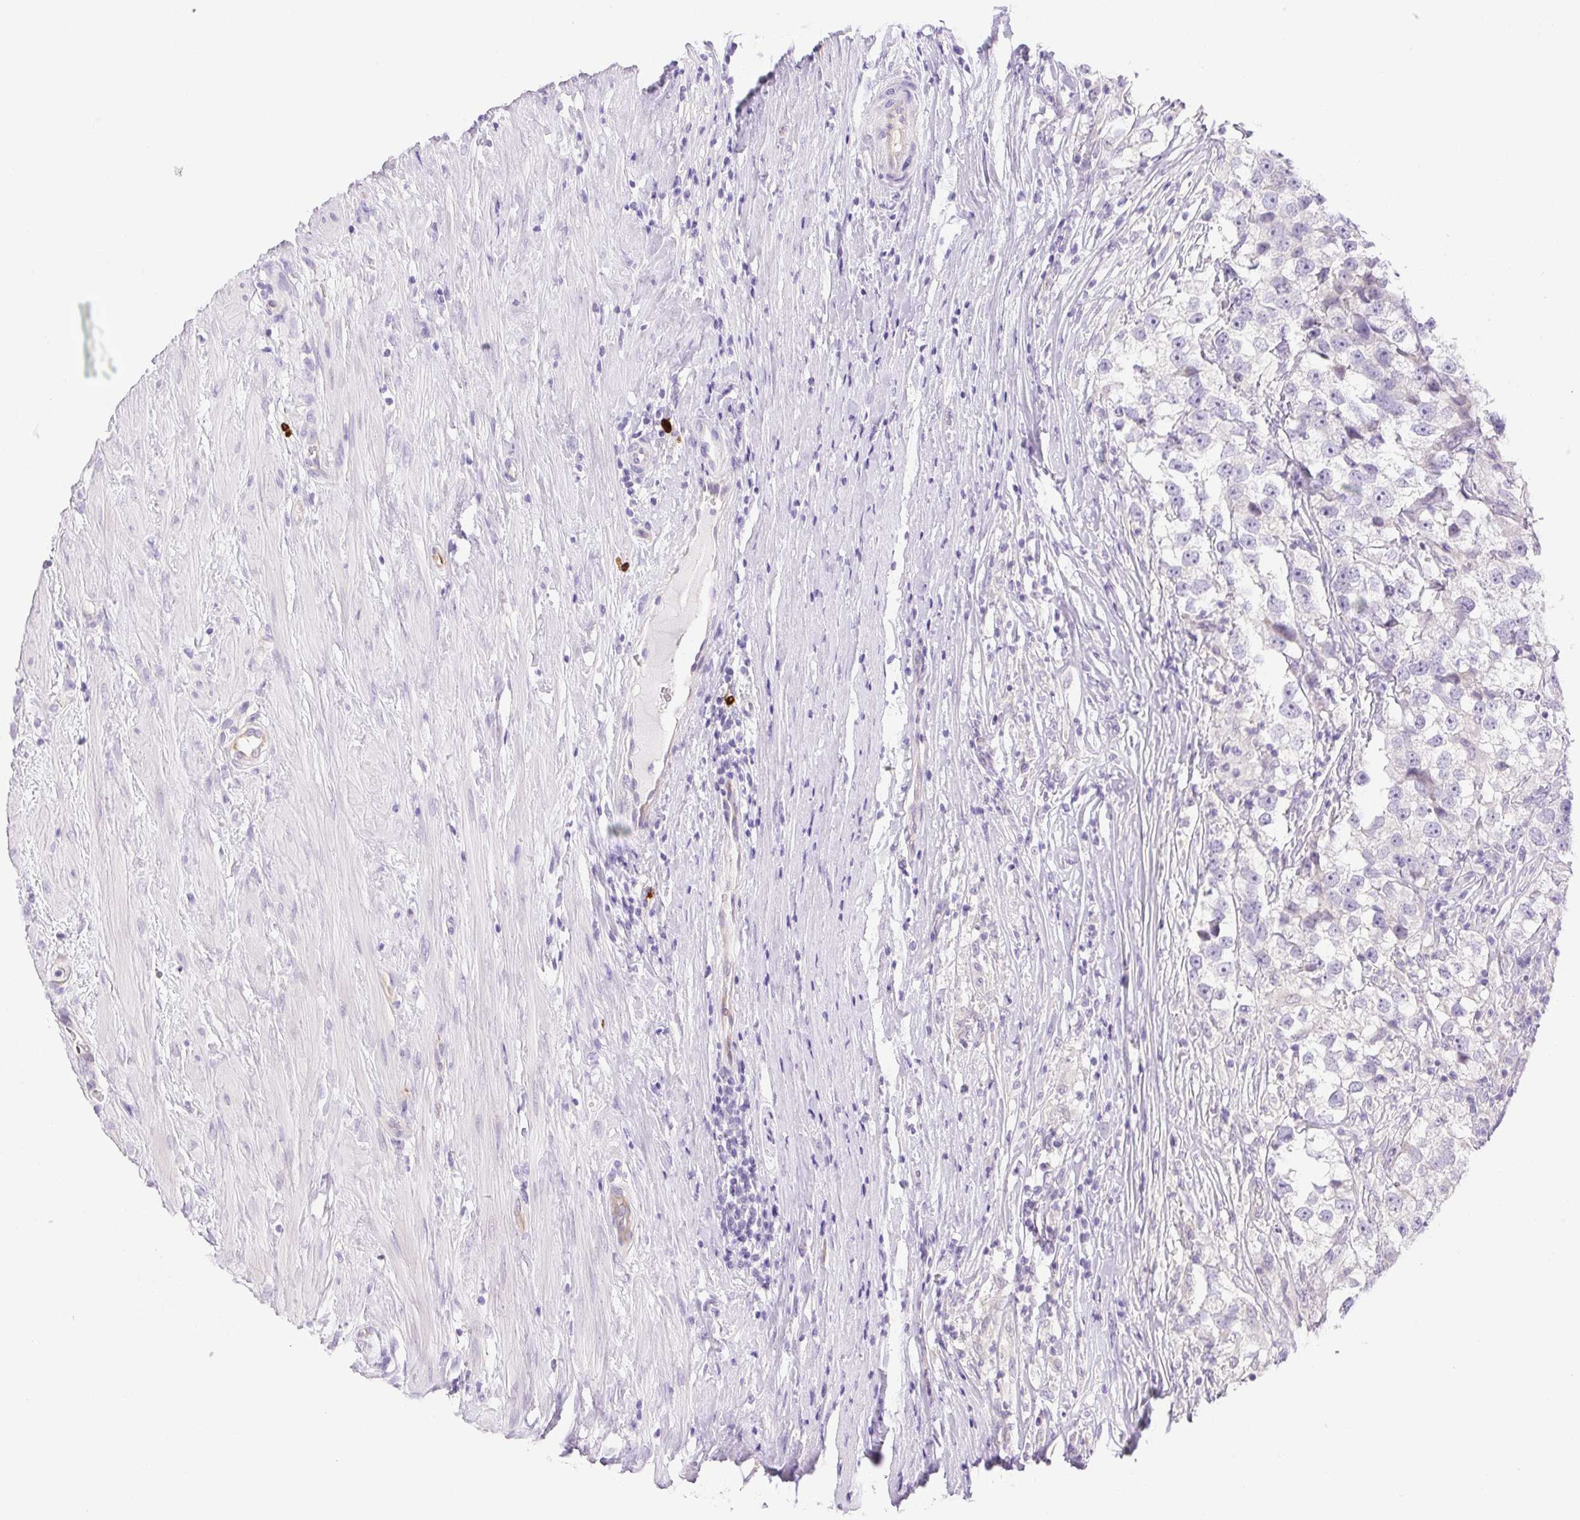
{"staining": {"intensity": "negative", "quantity": "none", "location": "none"}, "tissue": "testis cancer", "cell_type": "Tumor cells", "image_type": "cancer", "snomed": [{"axis": "morphology", "description": "Seminoma, NOS"}, {"axis": "topography", "description": "Testis"}], "caption": "Tumor cells are negative for brown protein staining in testis seminoma.", "gene": "FAM177B", "patient": {"sex": "male", "age": 46}}